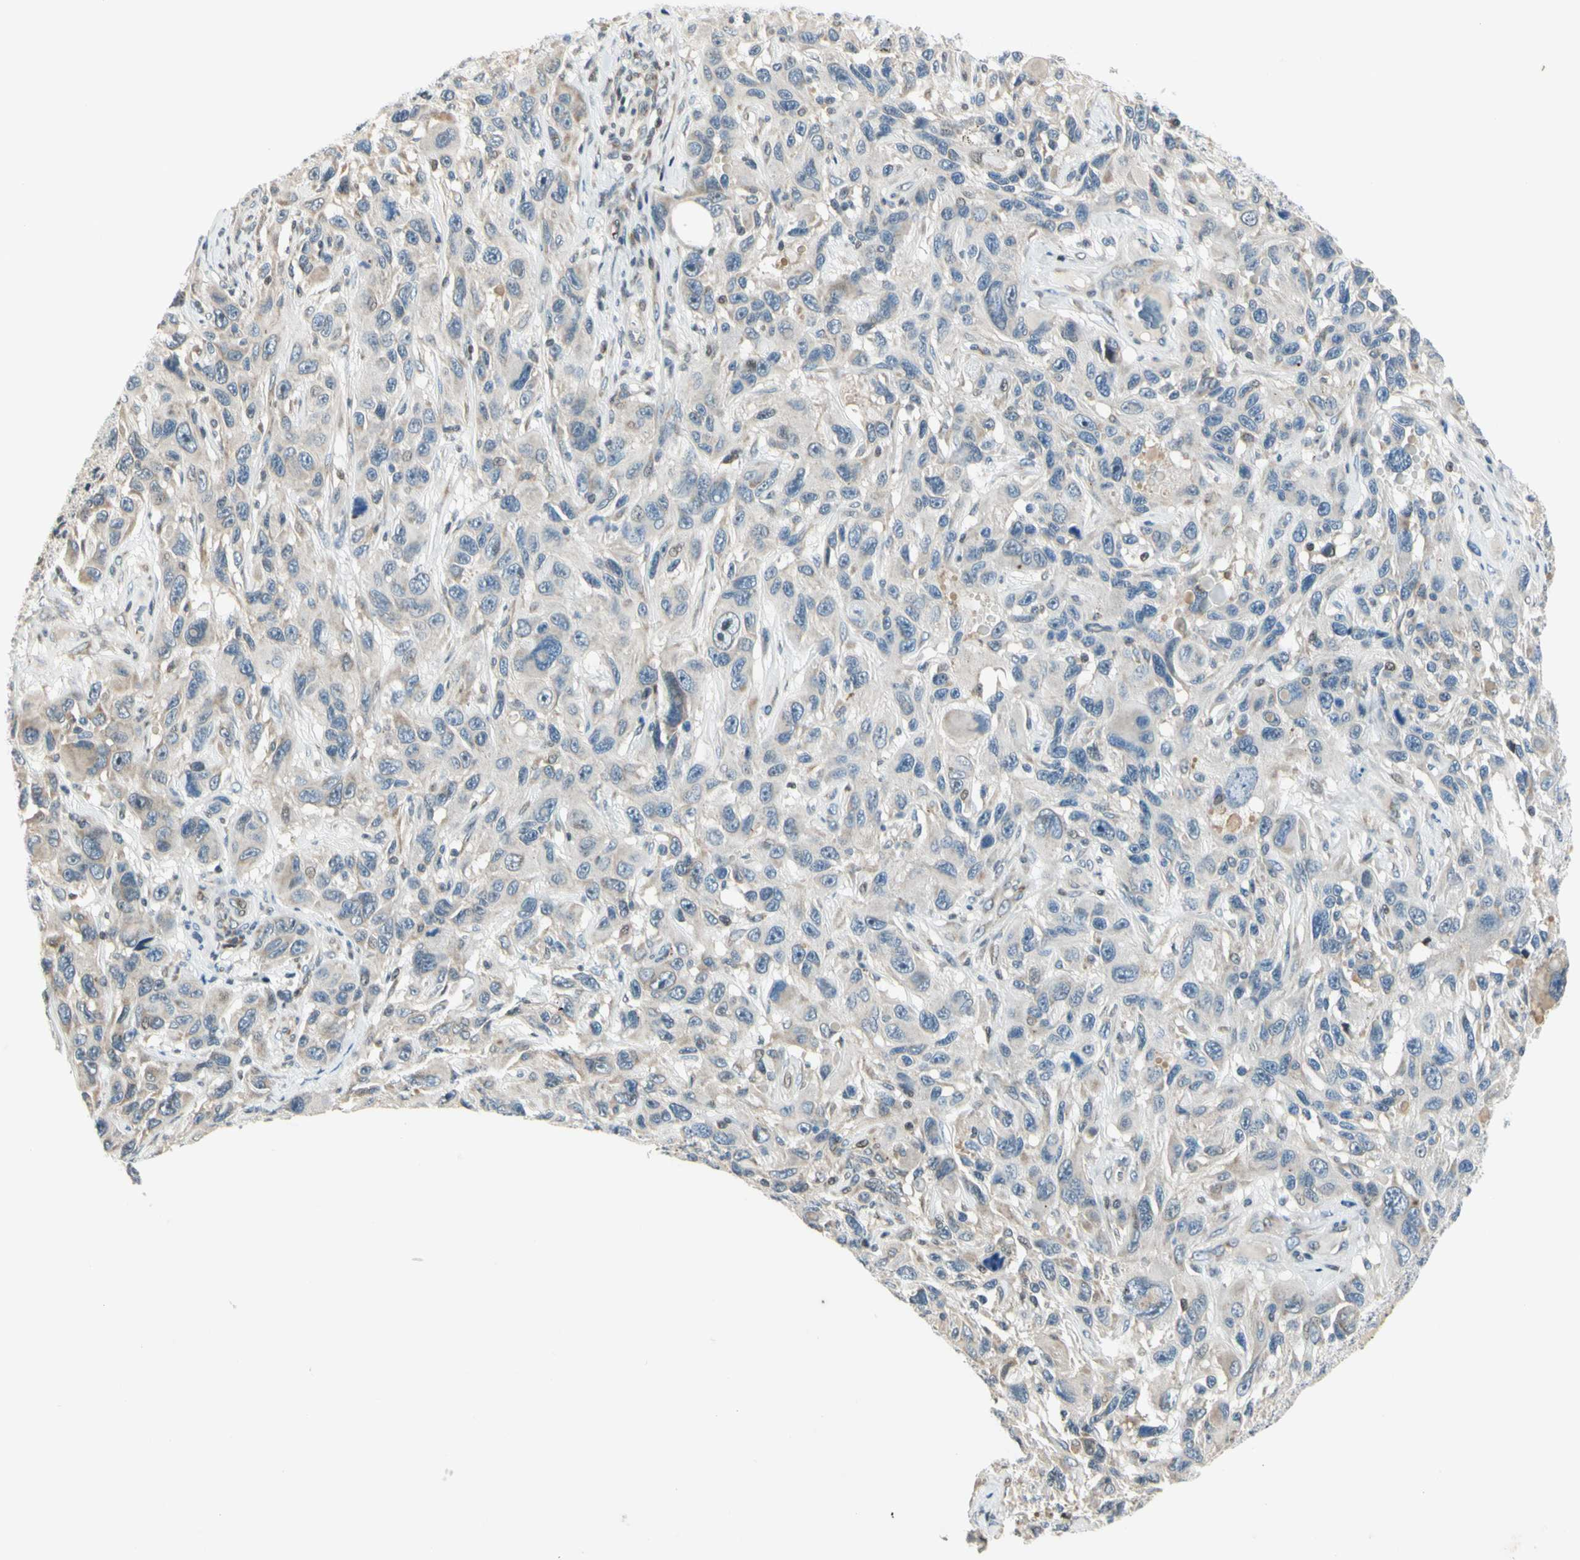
{"staining": {"intensity": "weak", "quantity": "<25%", "location": "cytoplasmic/membranous"}, "tissue": "melanoma", "cell_type": "Tumor cells", "image_type": "cancer", "snomed": [{"axis": "morphology", "description": "Malignant melanoma, NOS"}, {"axis": "topography", "description": "Skin"}], "caption": "Malignant melanoma stained for a protein using immunohistochemistry (IHC) shows no staining tumor cells.", "gene": "NPDC1", "patient": {"sex": "male", "age": 53}}